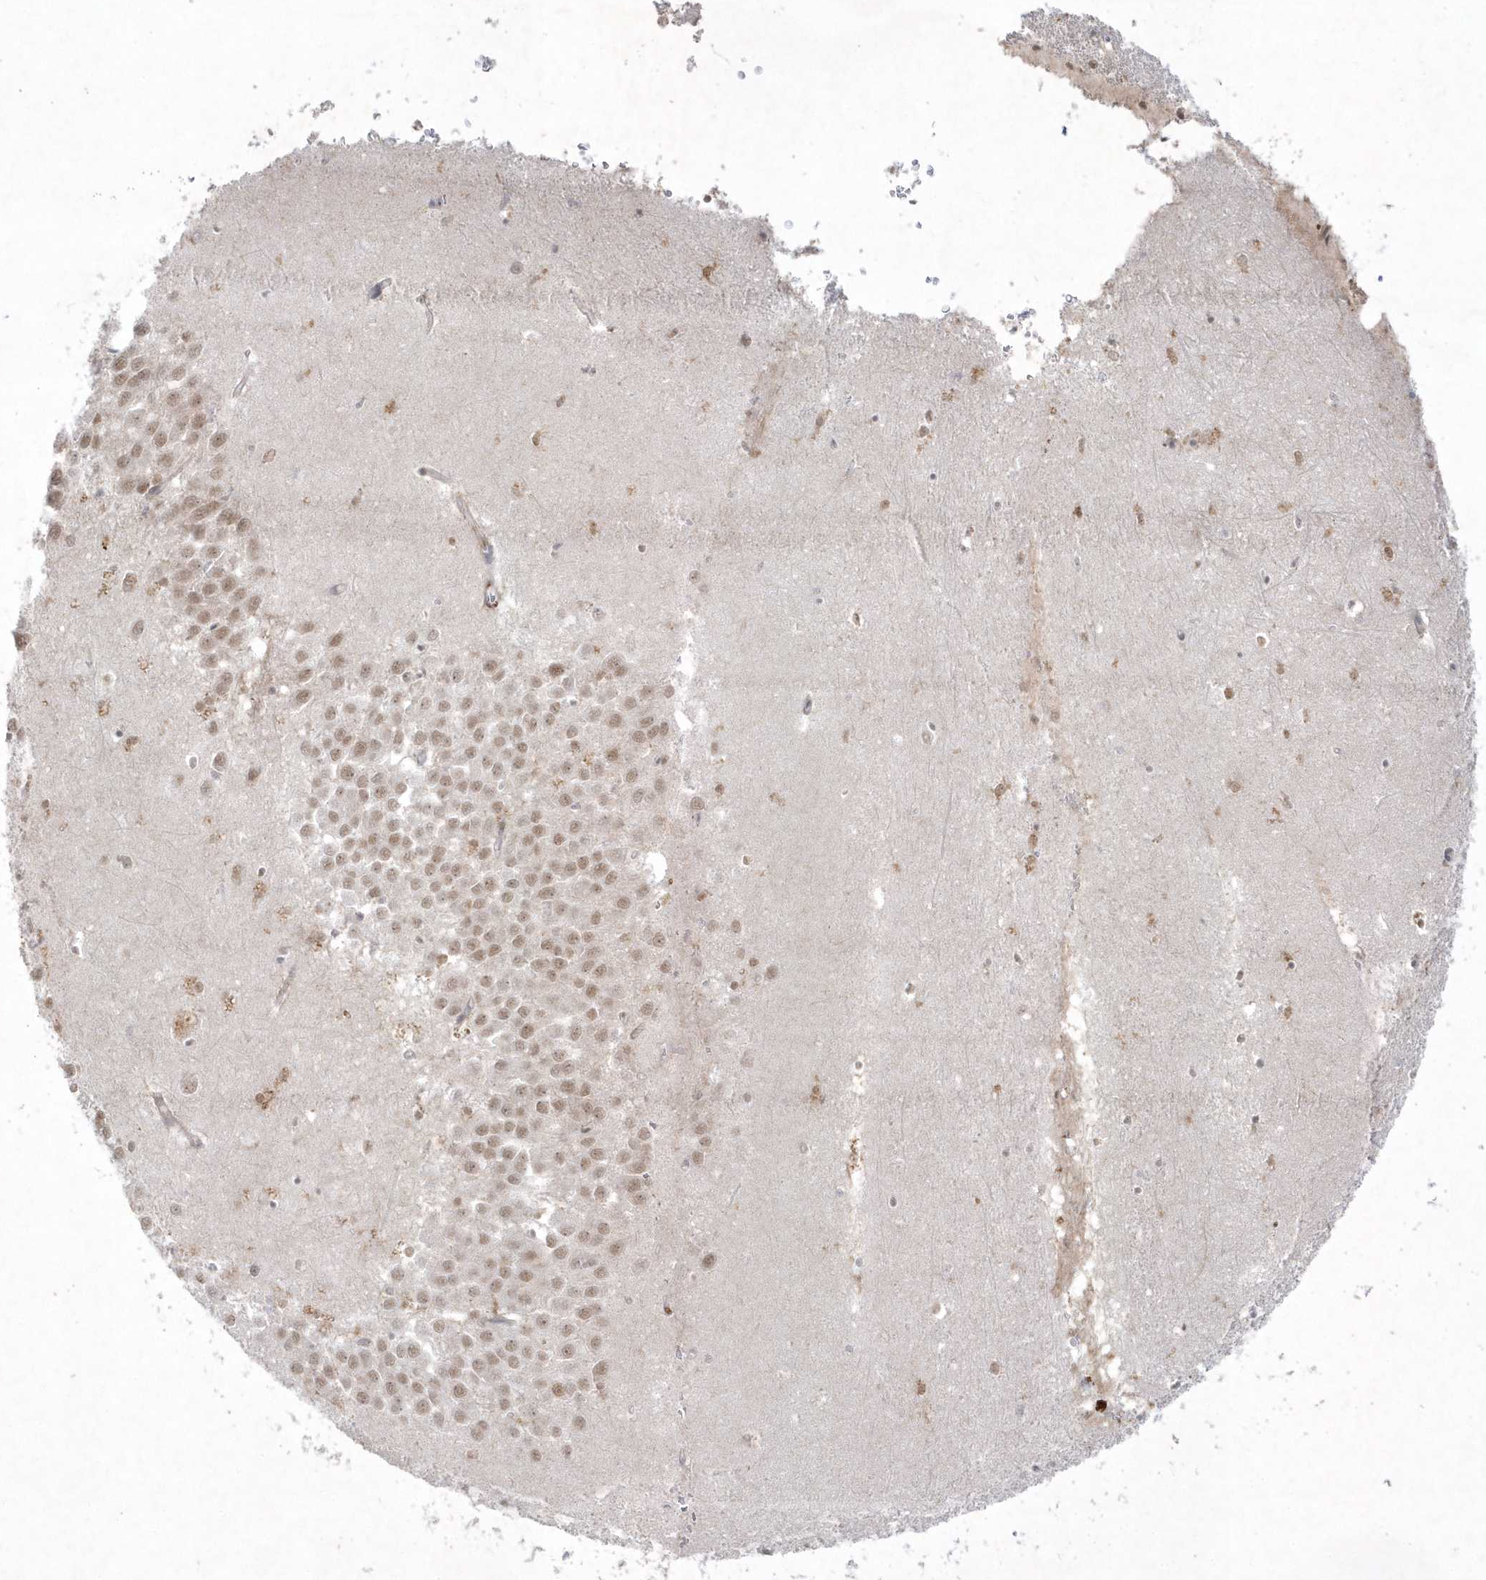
{"staining": {"intensity": "moderate", "quantity": "<25%", "location": "nuclear"}, "tissue": "hippocampus", "cell_type": "Glial cells", "image_type": "normal", "snomed": [{"axis": "morphology", "description": "Normal tissue, NOS"}, {"axis": "topography", "description": "Hippocampus"}], "caption": "Immunohistochemistry (IHC) histopathology image of unremarkable hippocampus: hippocampus stained using immunohistochemistry (IHC) reveals low levels of moderate protein expression localized specifically in the nuclear of glial cells, appearing as a nuclear brown color.", "gene": "CPSF3", "patient": {"sex": "female", "age": 64}}